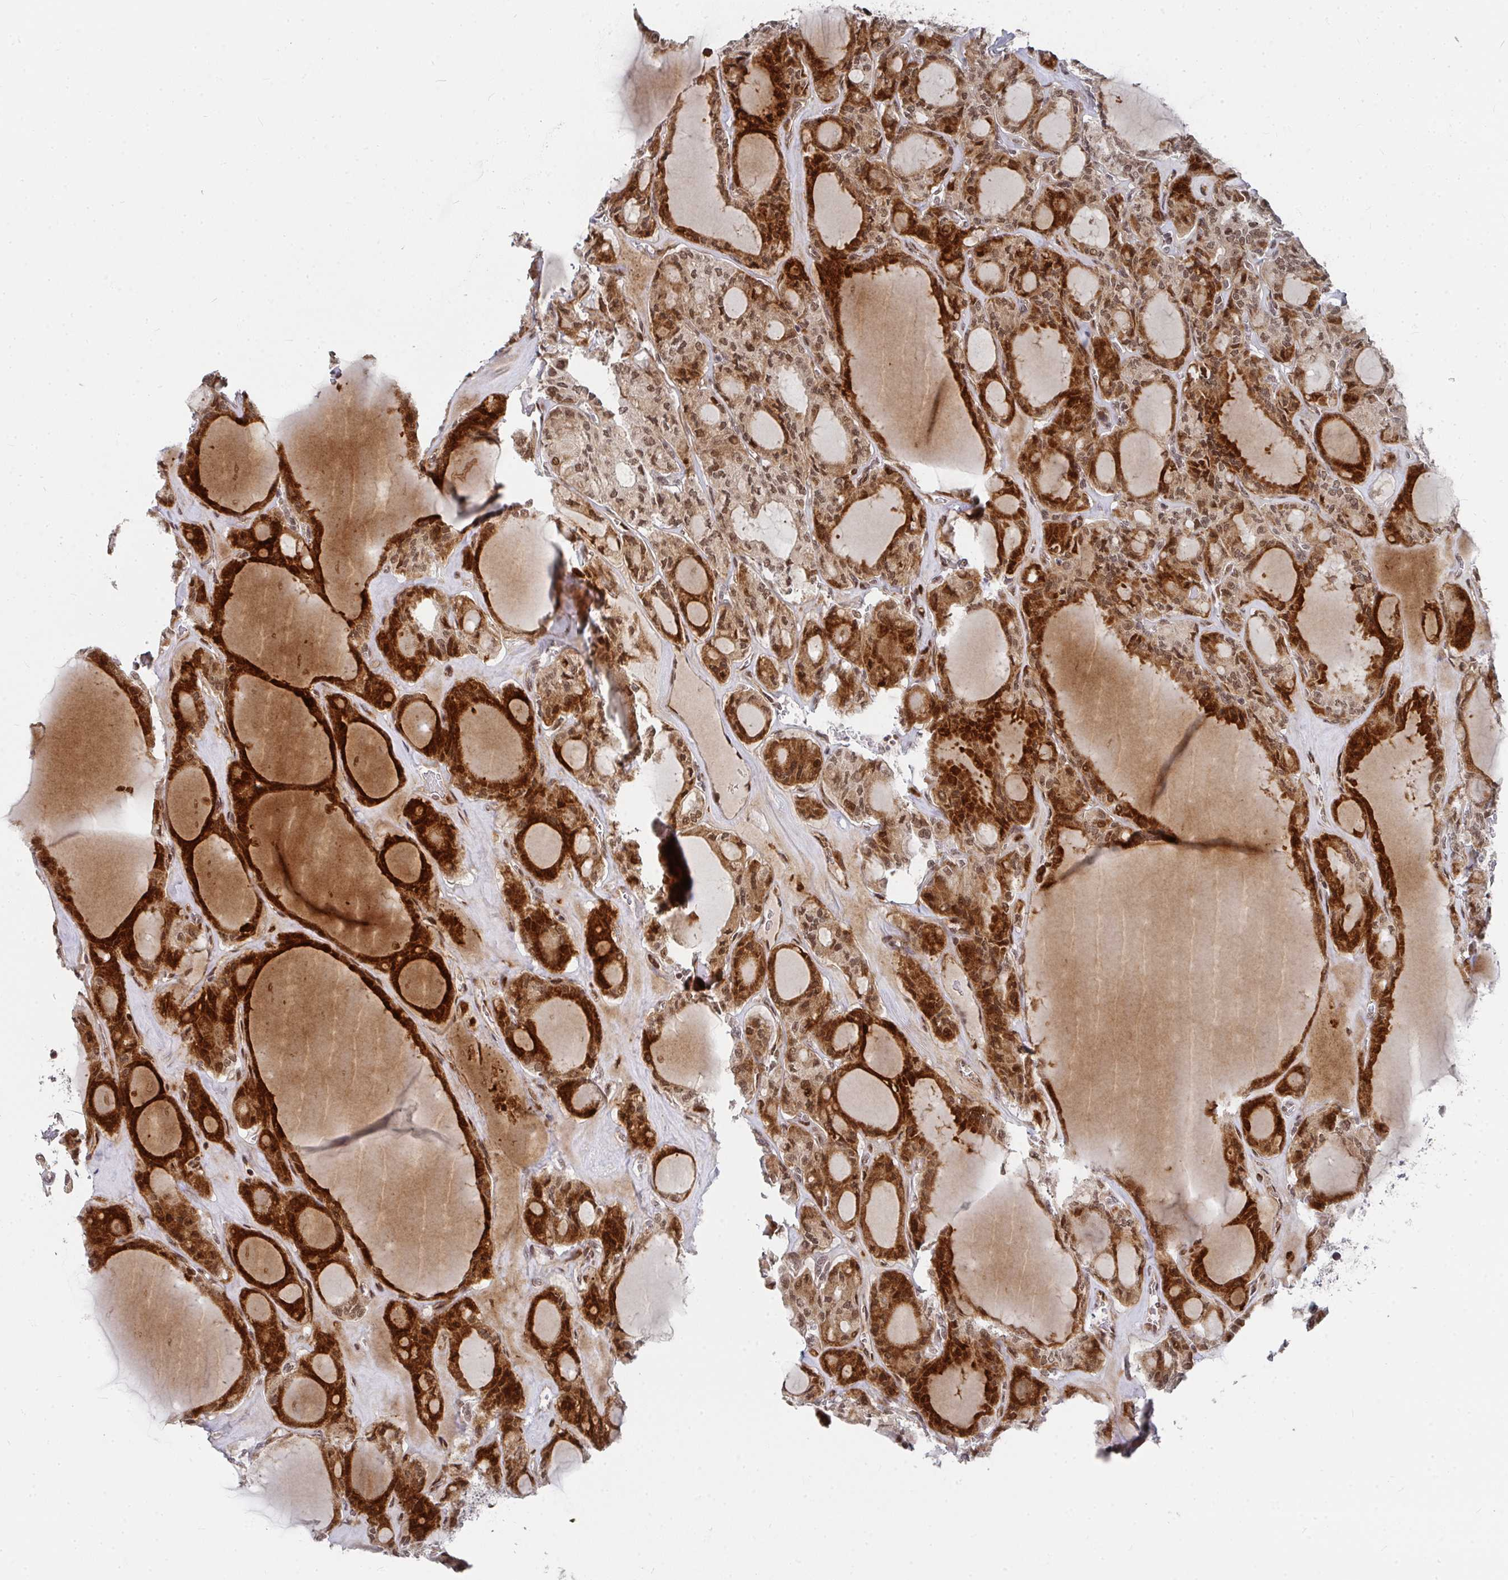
{"staining": {"intensity": "strong", "quantity": ">75%", "location": "cytoplasmic/membranous,nuclear"}, "tissue": "thyroid cancer", "cell_type": "Tumor cells", "image_type": "cancer", "snomed": [{"axis": "morphology", "description": "Follicular adenoma carcinoma, NOS"}, {"axis": "topography", "description": "Thyroid gland"}], "caption": "Protein staining of thyroid follicular adenoma carcinoma tissue shows strong cytoplasmic/membranous and nuclear staining in about >75% of tumor cells.", "gene": "RBBP5", "patient": {"sex": "female", "age": 63}}